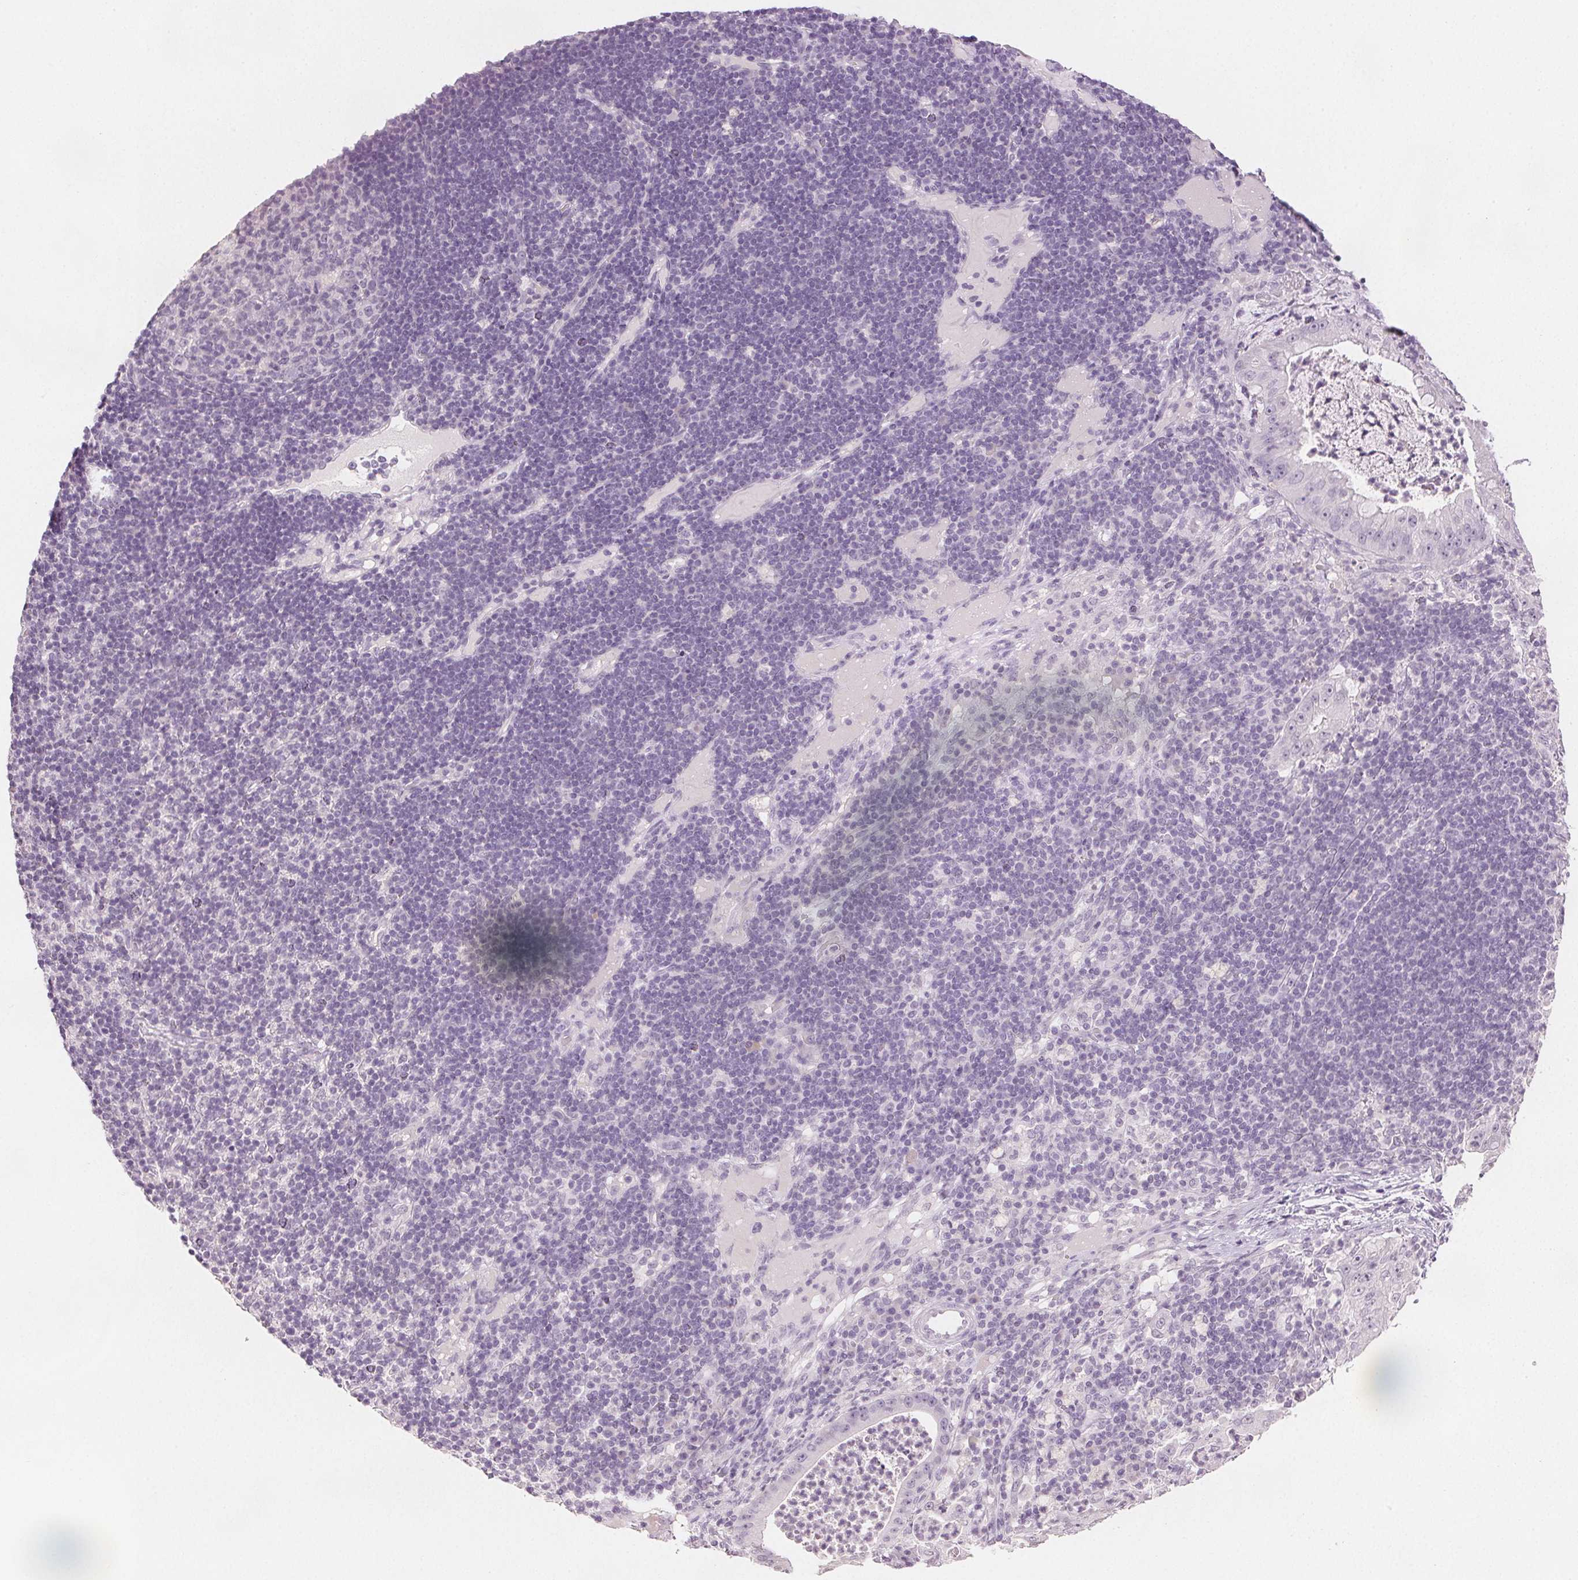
{"staining": {"intensity": "negative", "quantity": "none", "location": "none"}, "tissue": "pancreatic cancer", "cell_type": "Tumor cells", "image_type": "cancer", "snomed": [{"axis": "morphology", "description": "Adenocarcinoma, NOS"}, {"axis": "topography", "description": "Pancreas"}], "caption": "Protein analysis of pancreatic adenocarcinoma reveals no significant positivity in tumor cells. (DAB immunohistochemistry with hematoxylin counter stain).", "gene": "SCGN", "patient": {"sex": "male", "age": 71}}